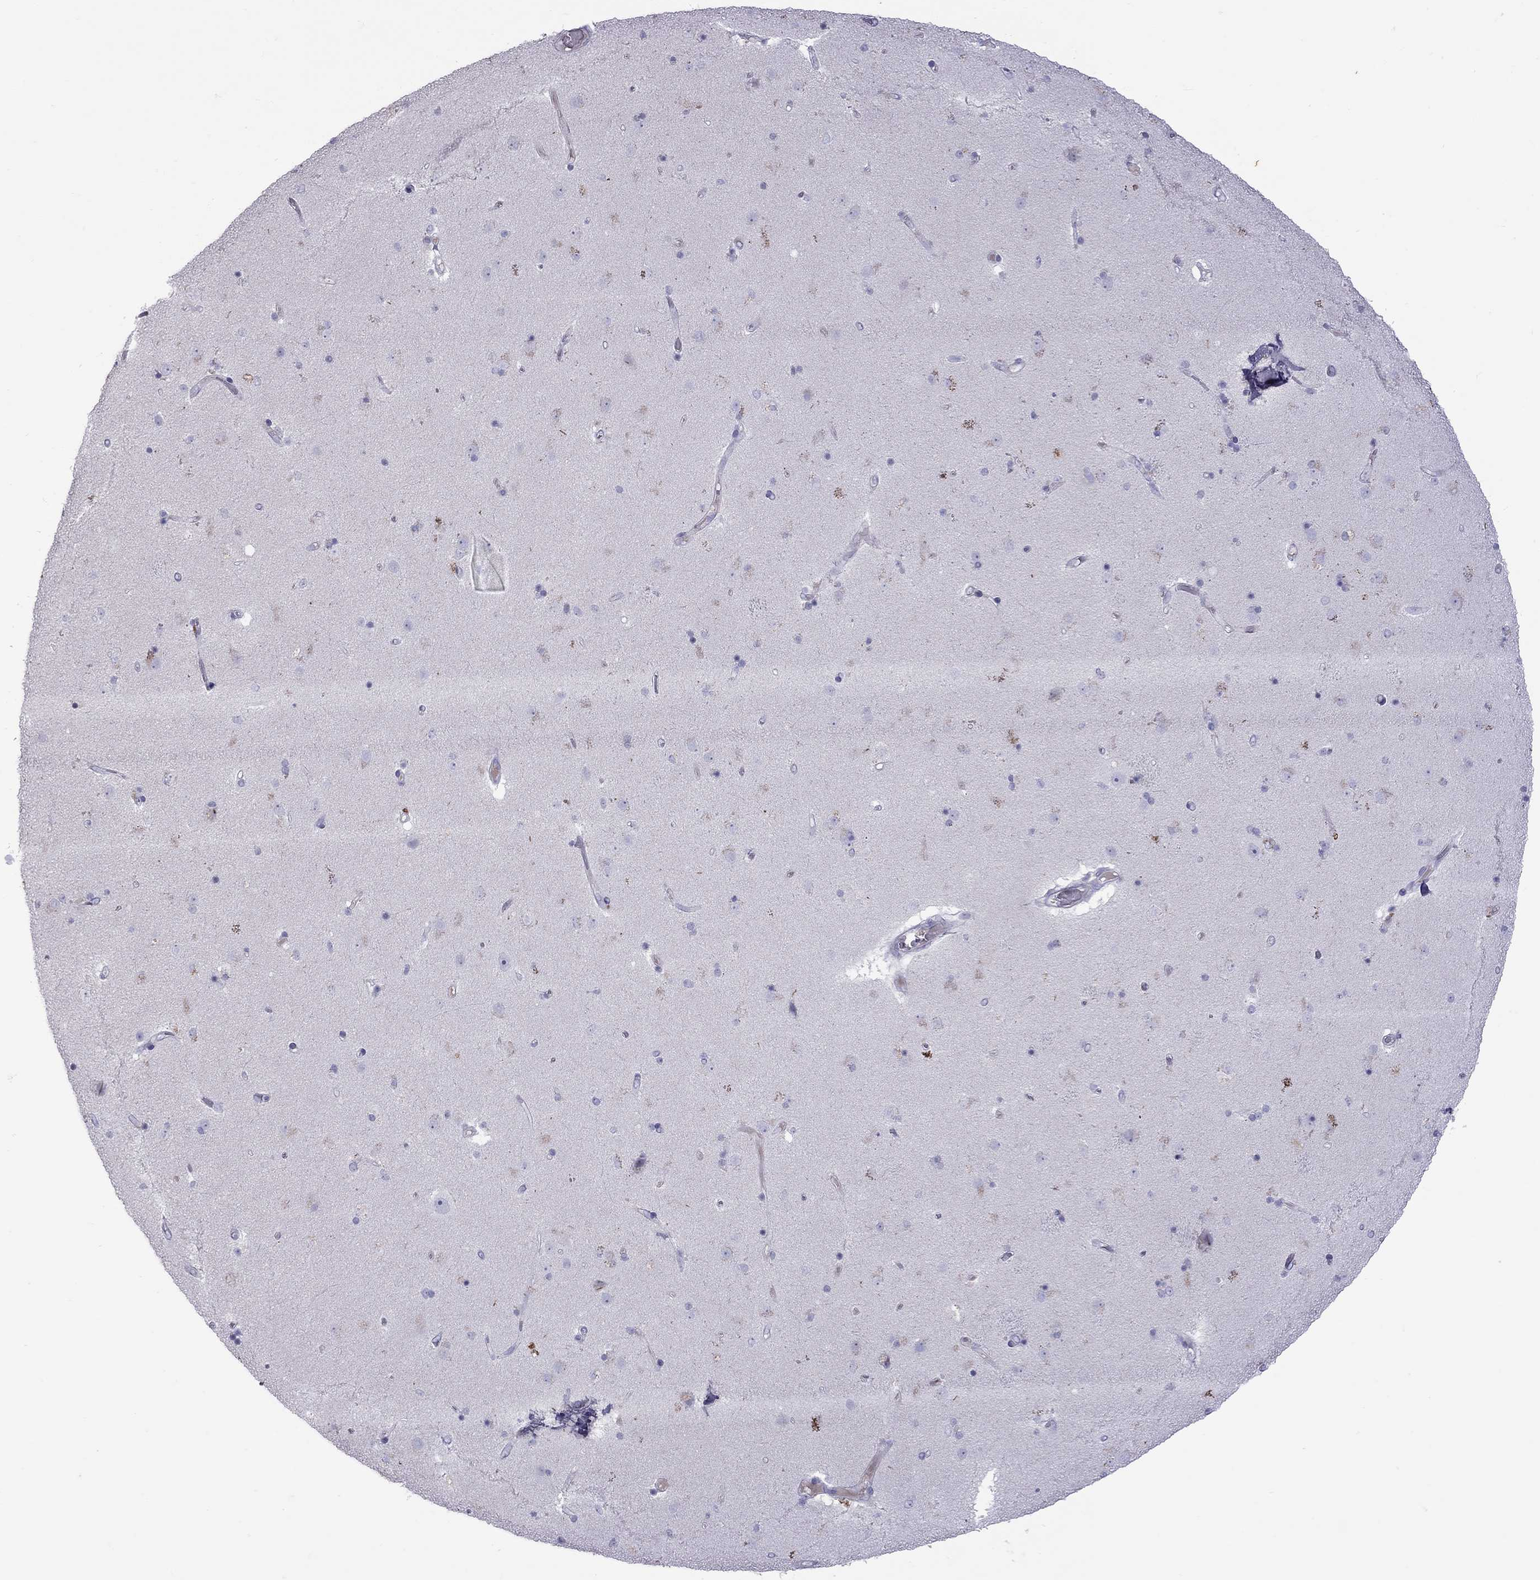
{"staining": {"intensity": "negative", "quantity": "none", "location": "none"}, "tissue": "caudate", "cell_type": "Glial cells", "image_type": "normal", "snomed": [{"axis": "morphology", "description": "Normal tissue, NOS"}, {"axis": "topography", "description": "Lateral ventricle wall"}], "caption": "The image reveals no staining of glial cells in unremarkable caudate.", "gene": "MUC16", "patient": {"sex": "female", "age": 71}}